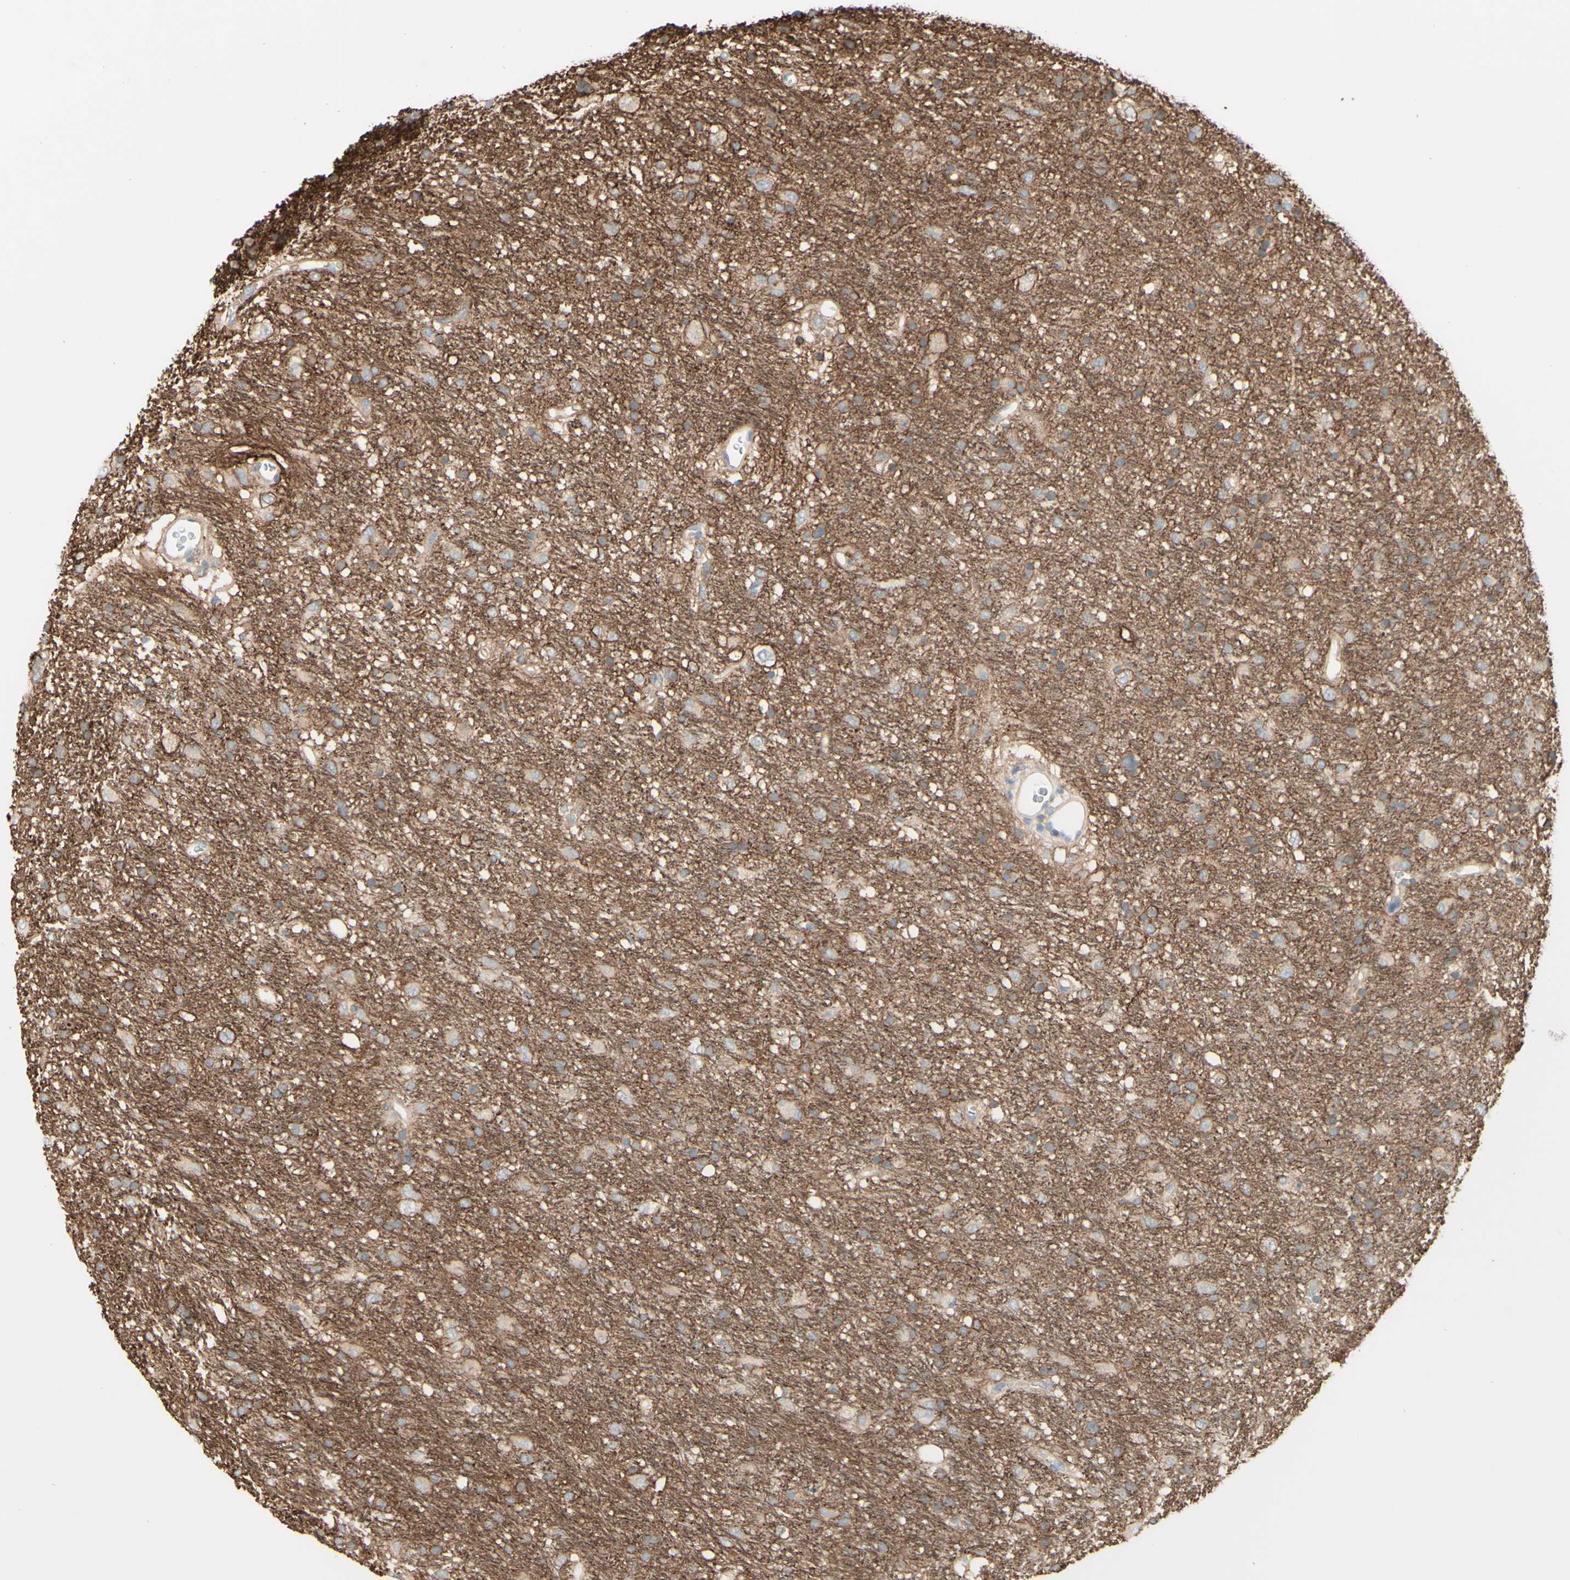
{"staining": {"intensity": "negative", "quantity": "none", "location": "none"}, "tissue": "glioma", "cell_type": "Tumor cells", "image_type": "cancer", "snomed": [{"axis": "morphology", "description": "Glioma, malignant, Low grade"}, {"axis": "topography", "description": "Brain"}], "caption": "A high-resolution image shows immunohistochemistry (IHC) staining of glioma, which demonstrates no significant positivity in tumor cells.", "gene": "RNF149", "patient": {"sex": "male", "age": 77}}